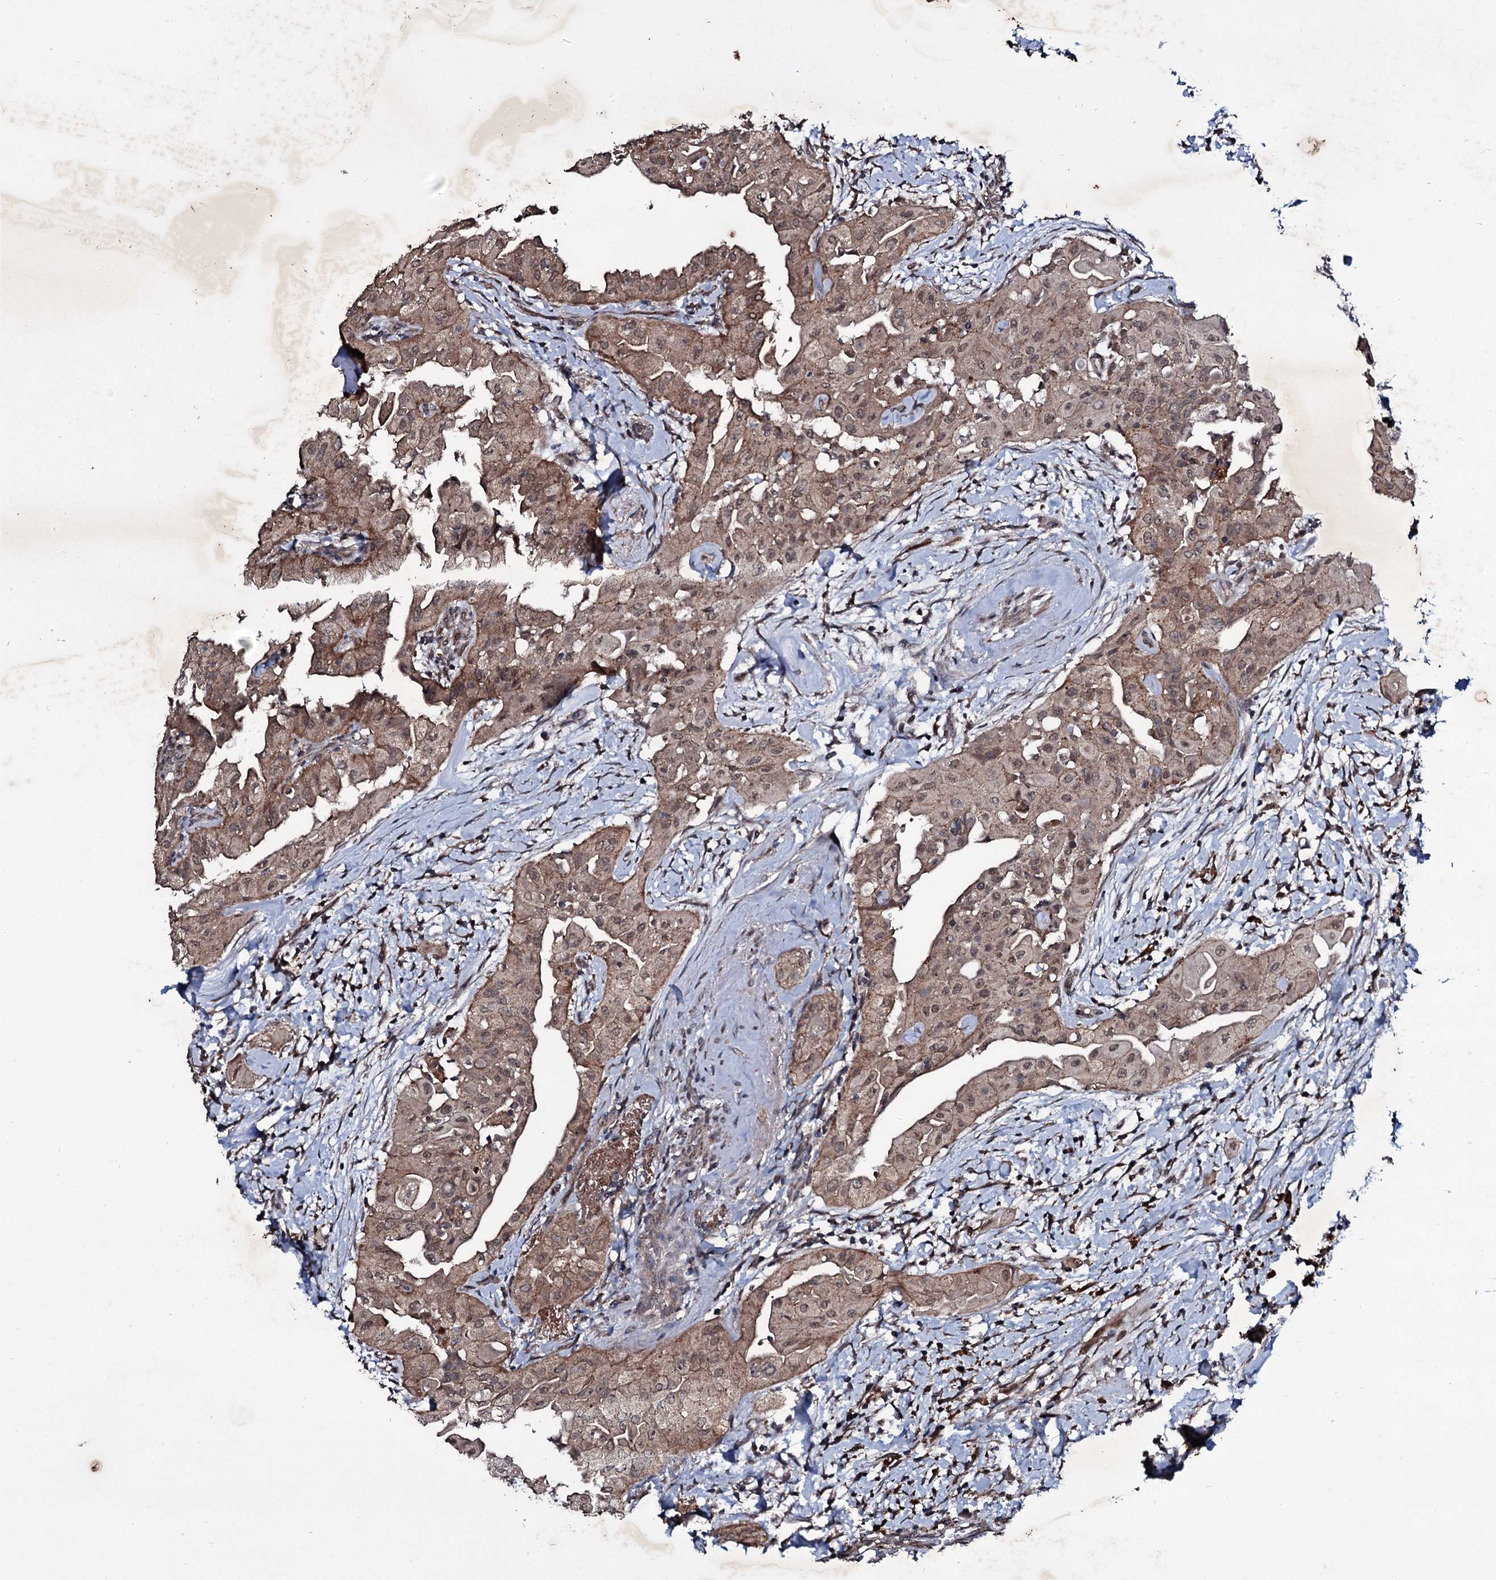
{"staining": {"intensity": "moderate", "quantity": ">75%", "location": "cytoplasmic/membranous,nuclear"}, "tissue": "thyroid cancer", "cell_type": "Tumor cells", "image_type": "cancer", "snomed": [{"axis": "morphology", "description": "Papillary adenocarcinoma, NOS"}, {"axis": "topography", "description": "Thyroid gland"}], "caption": "Tumor cells display medium levels of moderate cytoplasmic/membranous and nuclear staining in about >75% of cells in thyroid cancer (papillary adenocarcinoma).", "gene": "MRPS31", "patient": {"sex": "female", "age": 59}}